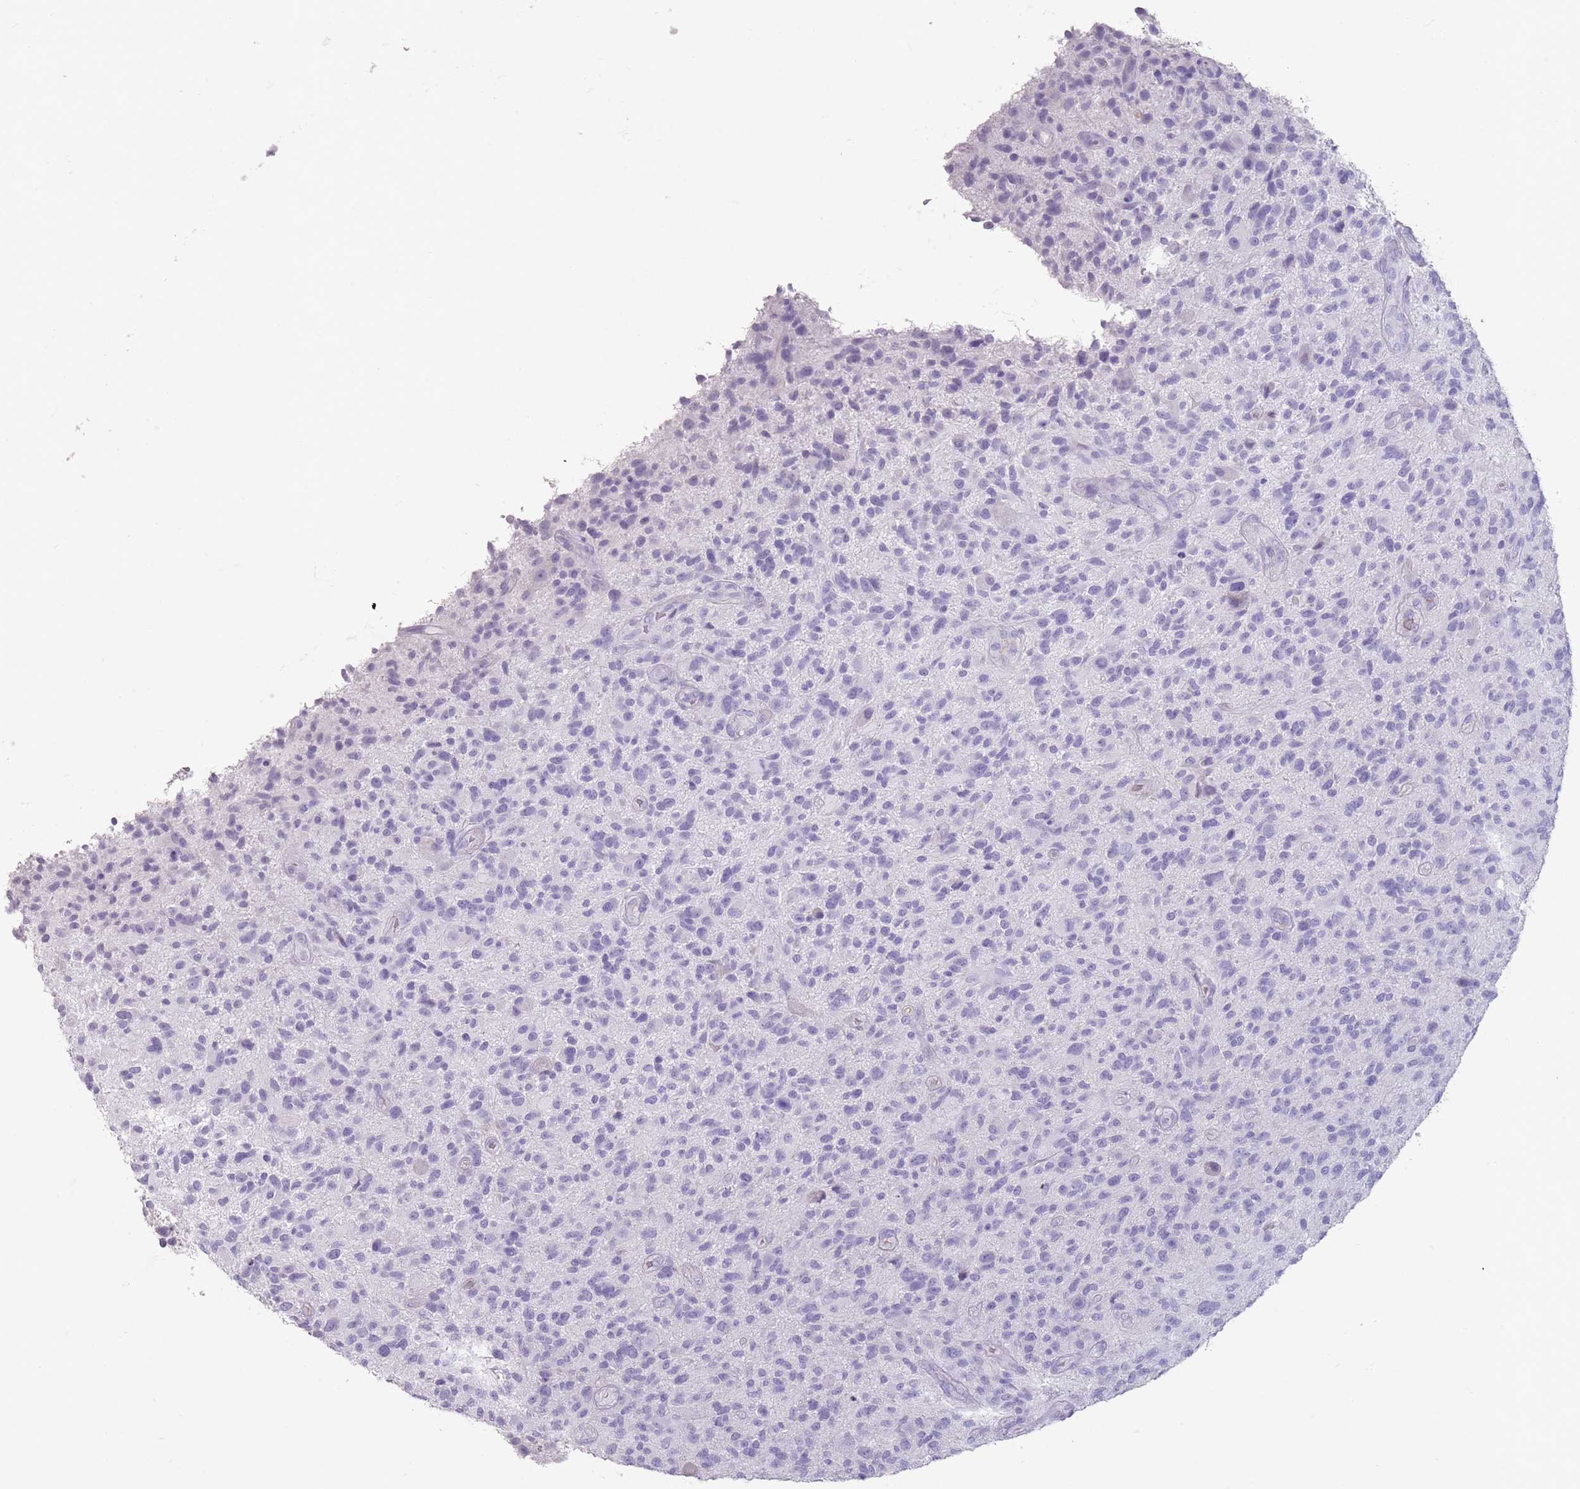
{"staining": {"intensity": "negative", "quantity": "none", "location": "none"}, "tissue": "glioma", "cell_type": "Tumor cells", "image_type": "cancer", "snomed": [{"axis": "morphology", "description": "Glioma, malignant, High grade"}, {"axis": "topography", "description": "Brain"}], "caption": "An image of high-grade glioma (malignant) stained for a protein reveals no brown staining in tumor cells. (DAB (3,3'-diaminobenzidine) immunohistochemistry, high magnification).", "gene": "RHBG", "patient": {"sex": "male", "age": 47}}